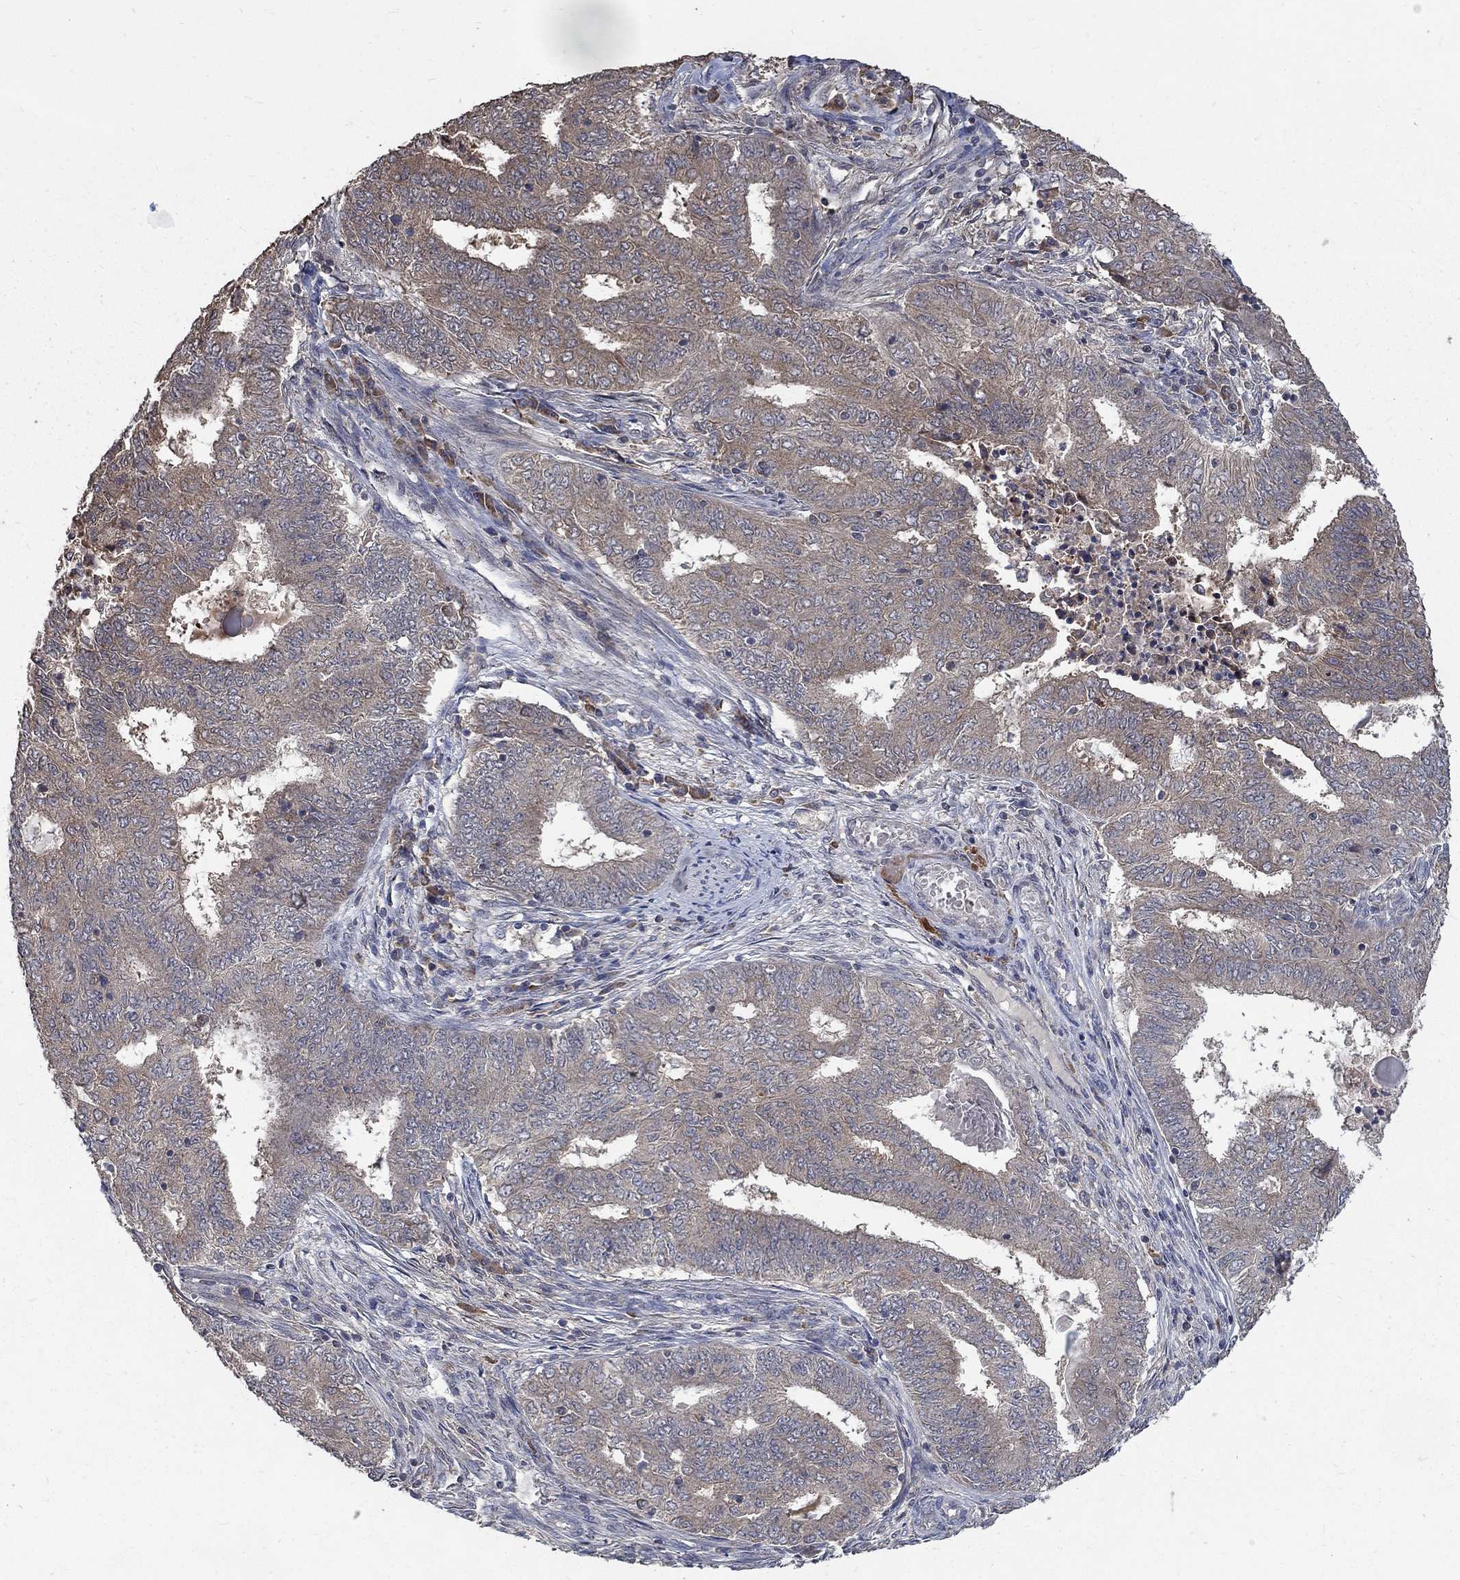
{"staining": {"intensity": "weak", "quantity": "25%-75%", "location": "cytoplasmic/membranous"}, "tissue": "endometrial cancer", "cell_type": "Tumor cells", "image_type": "cancer", "snomed": [{"axis": "morphology", "description": "Adenocarcinoma, NOS"}, {"axis": "topography", "description": "Endometrium"}], "caption": "Protein expression analysis of endometrial cancer (adenocarcinoma) shows weak cytoplasmic/membranous expression in approximately 25%-75% of tumor cells.", "gene": "C17orf75", "patient": {"sex": "female", "age": 62}}